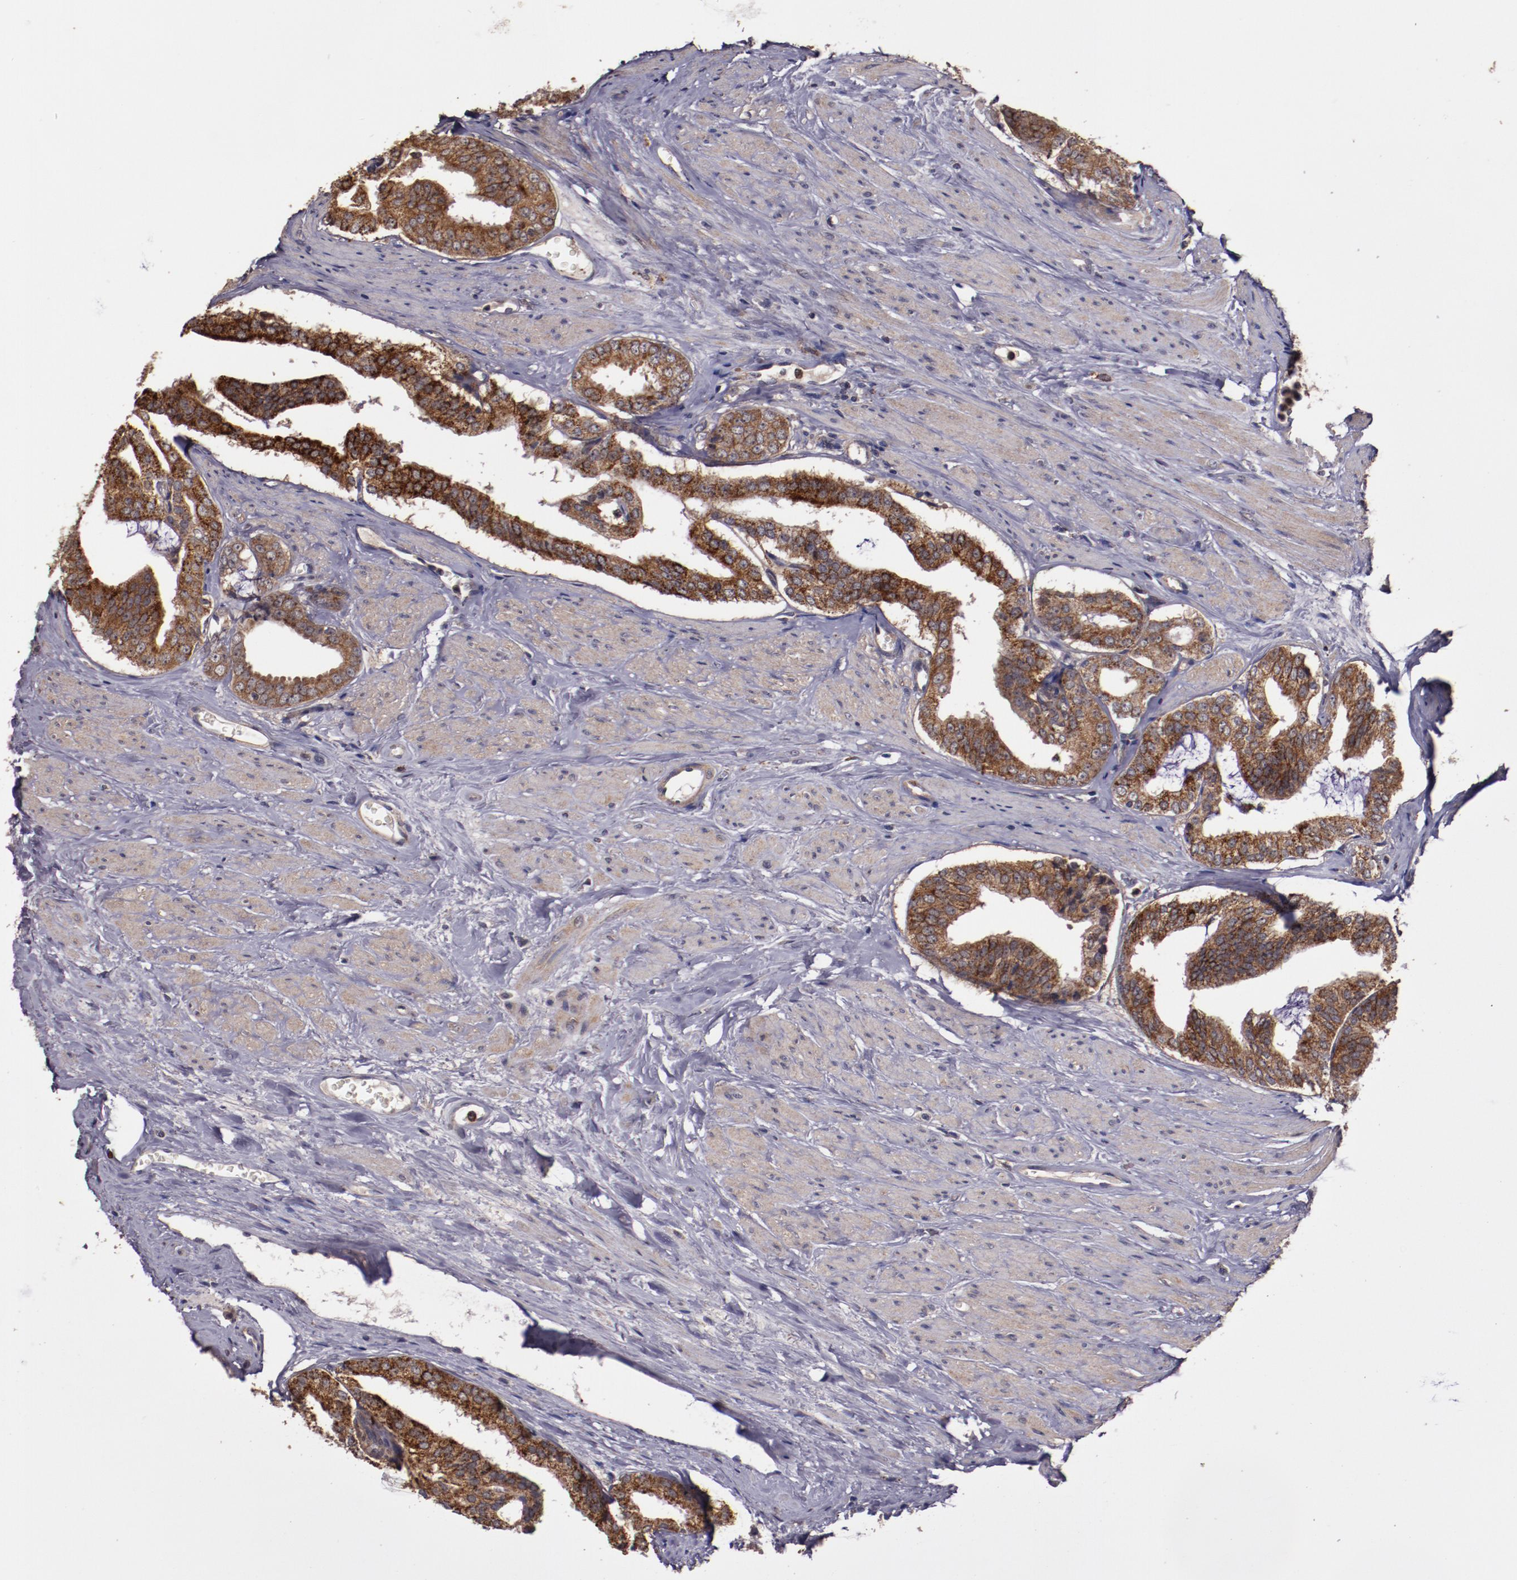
{"staining": {"intensity": "moderate", "quantity": ">75%", "location": "cytoplasmic/membranous"}, "tissue": "prostate cancer", "cell_type": "Tumor cells", "image_type": "cancer", "snomed": [{"axis": "morphology", "description": "Adenocarcinoma, Medium grade"}, {"axis": "topography", "description": "Prostate"}], "caption": "The micrograph exhibits immunohistochemical staining of adenocarcinoma (medium-grade) (prostate). There is moderate cytoplasmic/membranous expression is identified in about >75% of tumor cells.", "gene": "FTSJ1", "patient": {"sex": "male", "age": 79}}